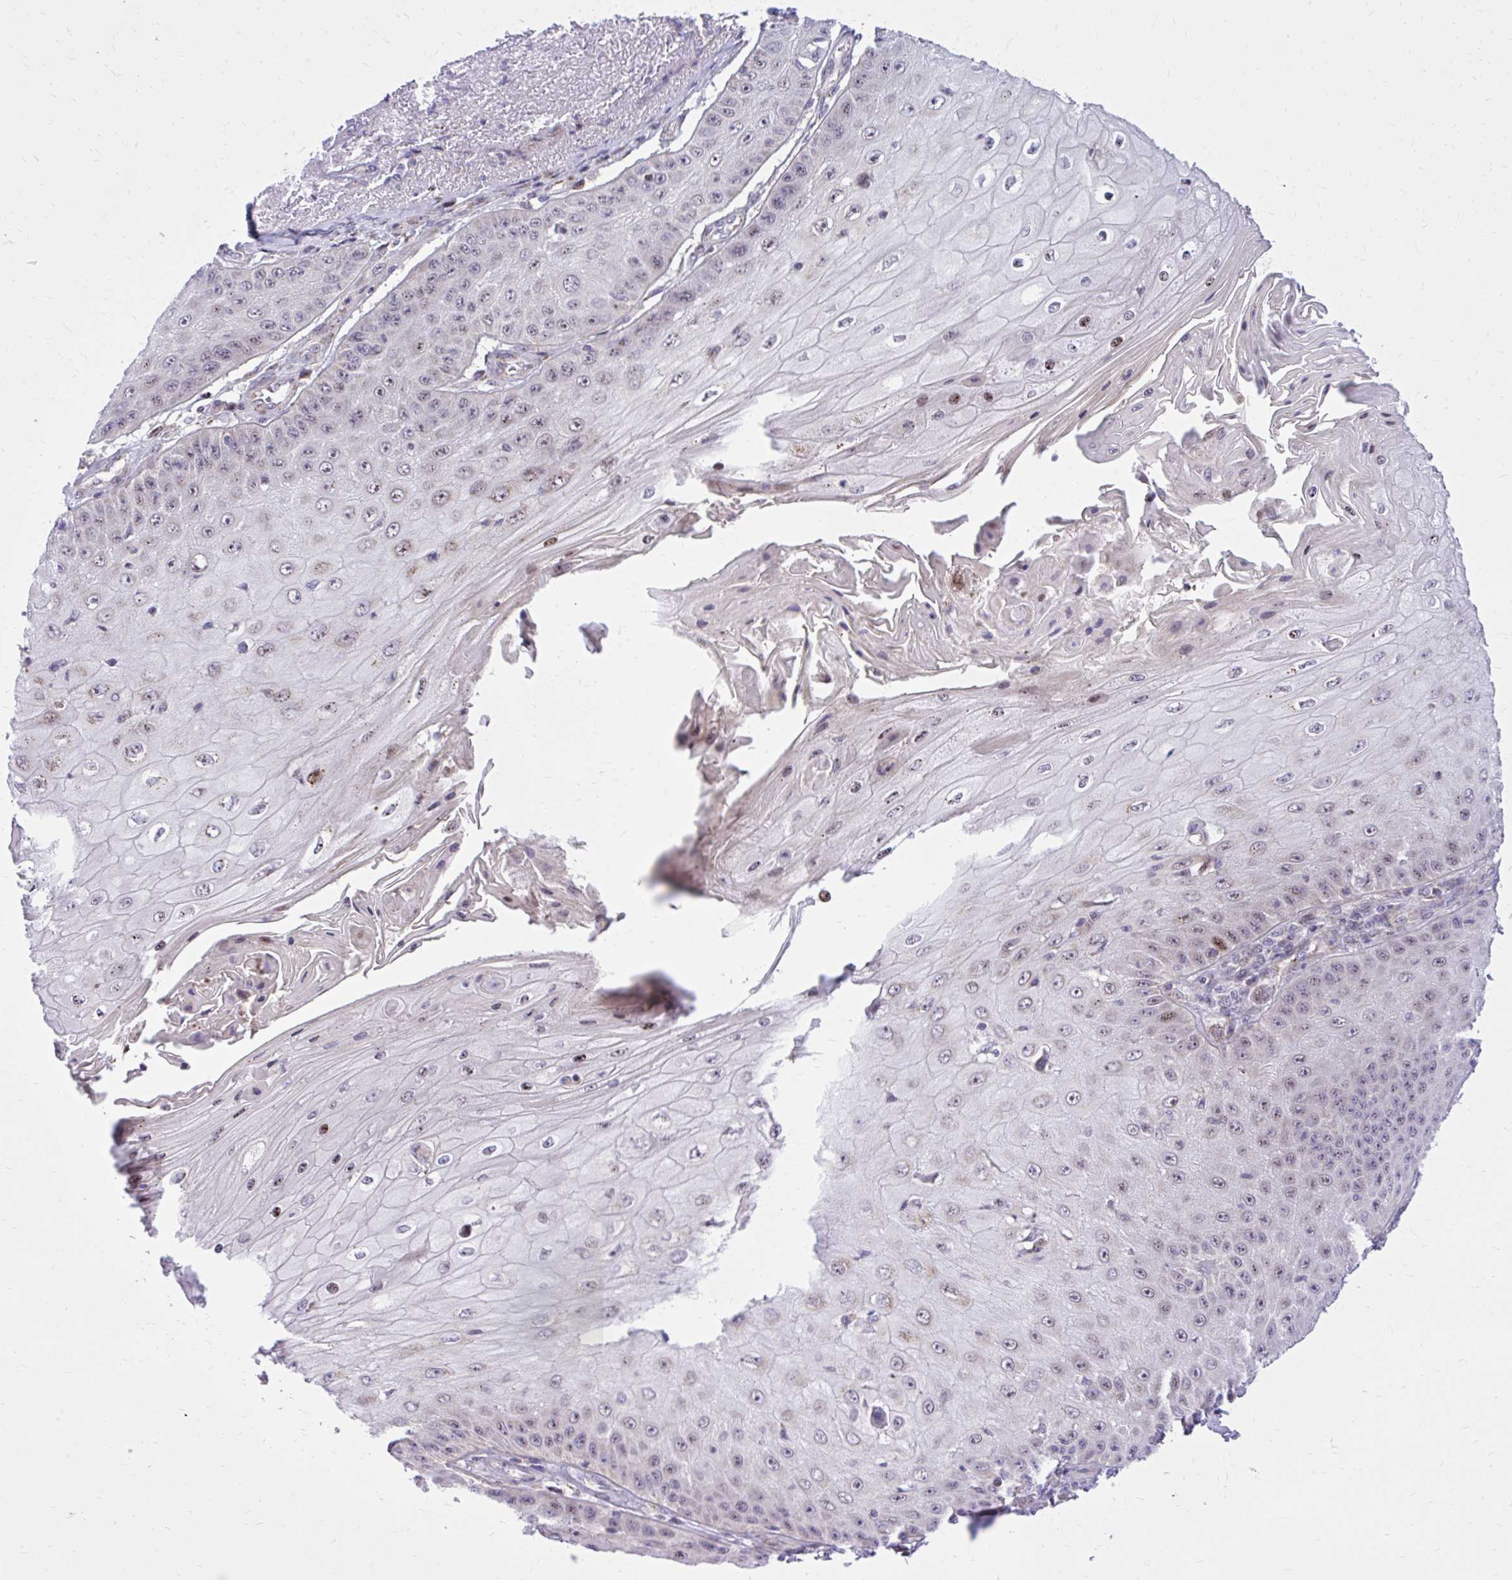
{"staining": {"intensity": "negative", "quantity": "none", "location": "none"}, "tissue": "skin cancer", "cell_type": "Tumor cells", "image_type": "cancer", "snomed": [{"axis": "morphology", "description": "Squamous cell carcinoma, NOS"}, {"axis": "topography", "description": "Skin"}], "caption": "There is no significant positivity in tumor cells of skin squamous cell carcinoma.", "gene": "GPRIN3", "patient": {"sex": "male", "age": 70}}